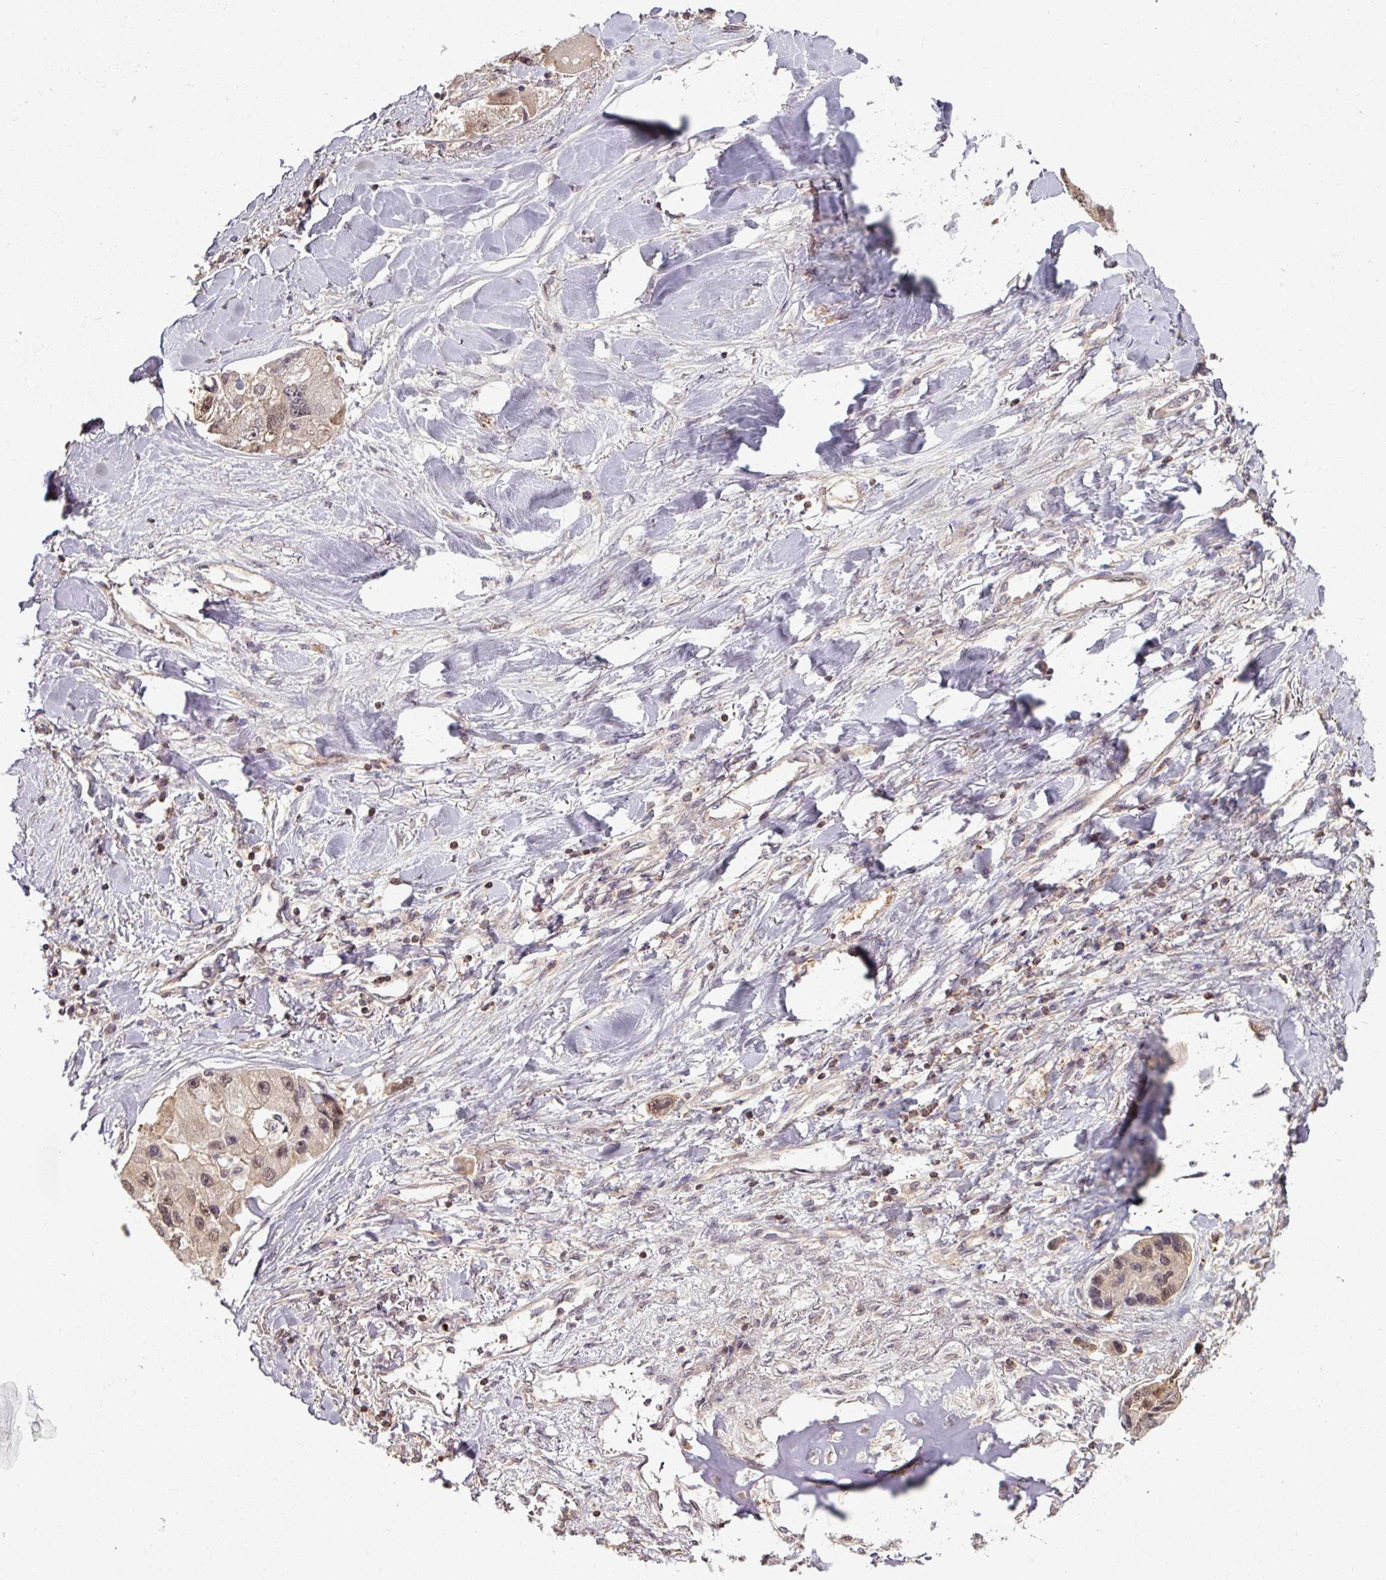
{"staining": {"intensity": "weak", "quantity": ">75%", "location": "nuclear"}, "tissue": "lung cancer", "cell_type": "Tumor cells", "image_type": "cancer", "snomed": [{"axis": "morphology", "description": "Adenocarcinoma, NOS"}, {"axis": "topography", "description": "Lung"}], "caption": "Tumor cells show weak nuclear positivity in approximately >75% of cells in lung cancer (adenocarcinoma). Immunohistochemistry (ihc) stains the protein in brown and the nuclei are stained blue.", "gene": "TUSC3", "patient": {"sex": "female", "age": 54}}